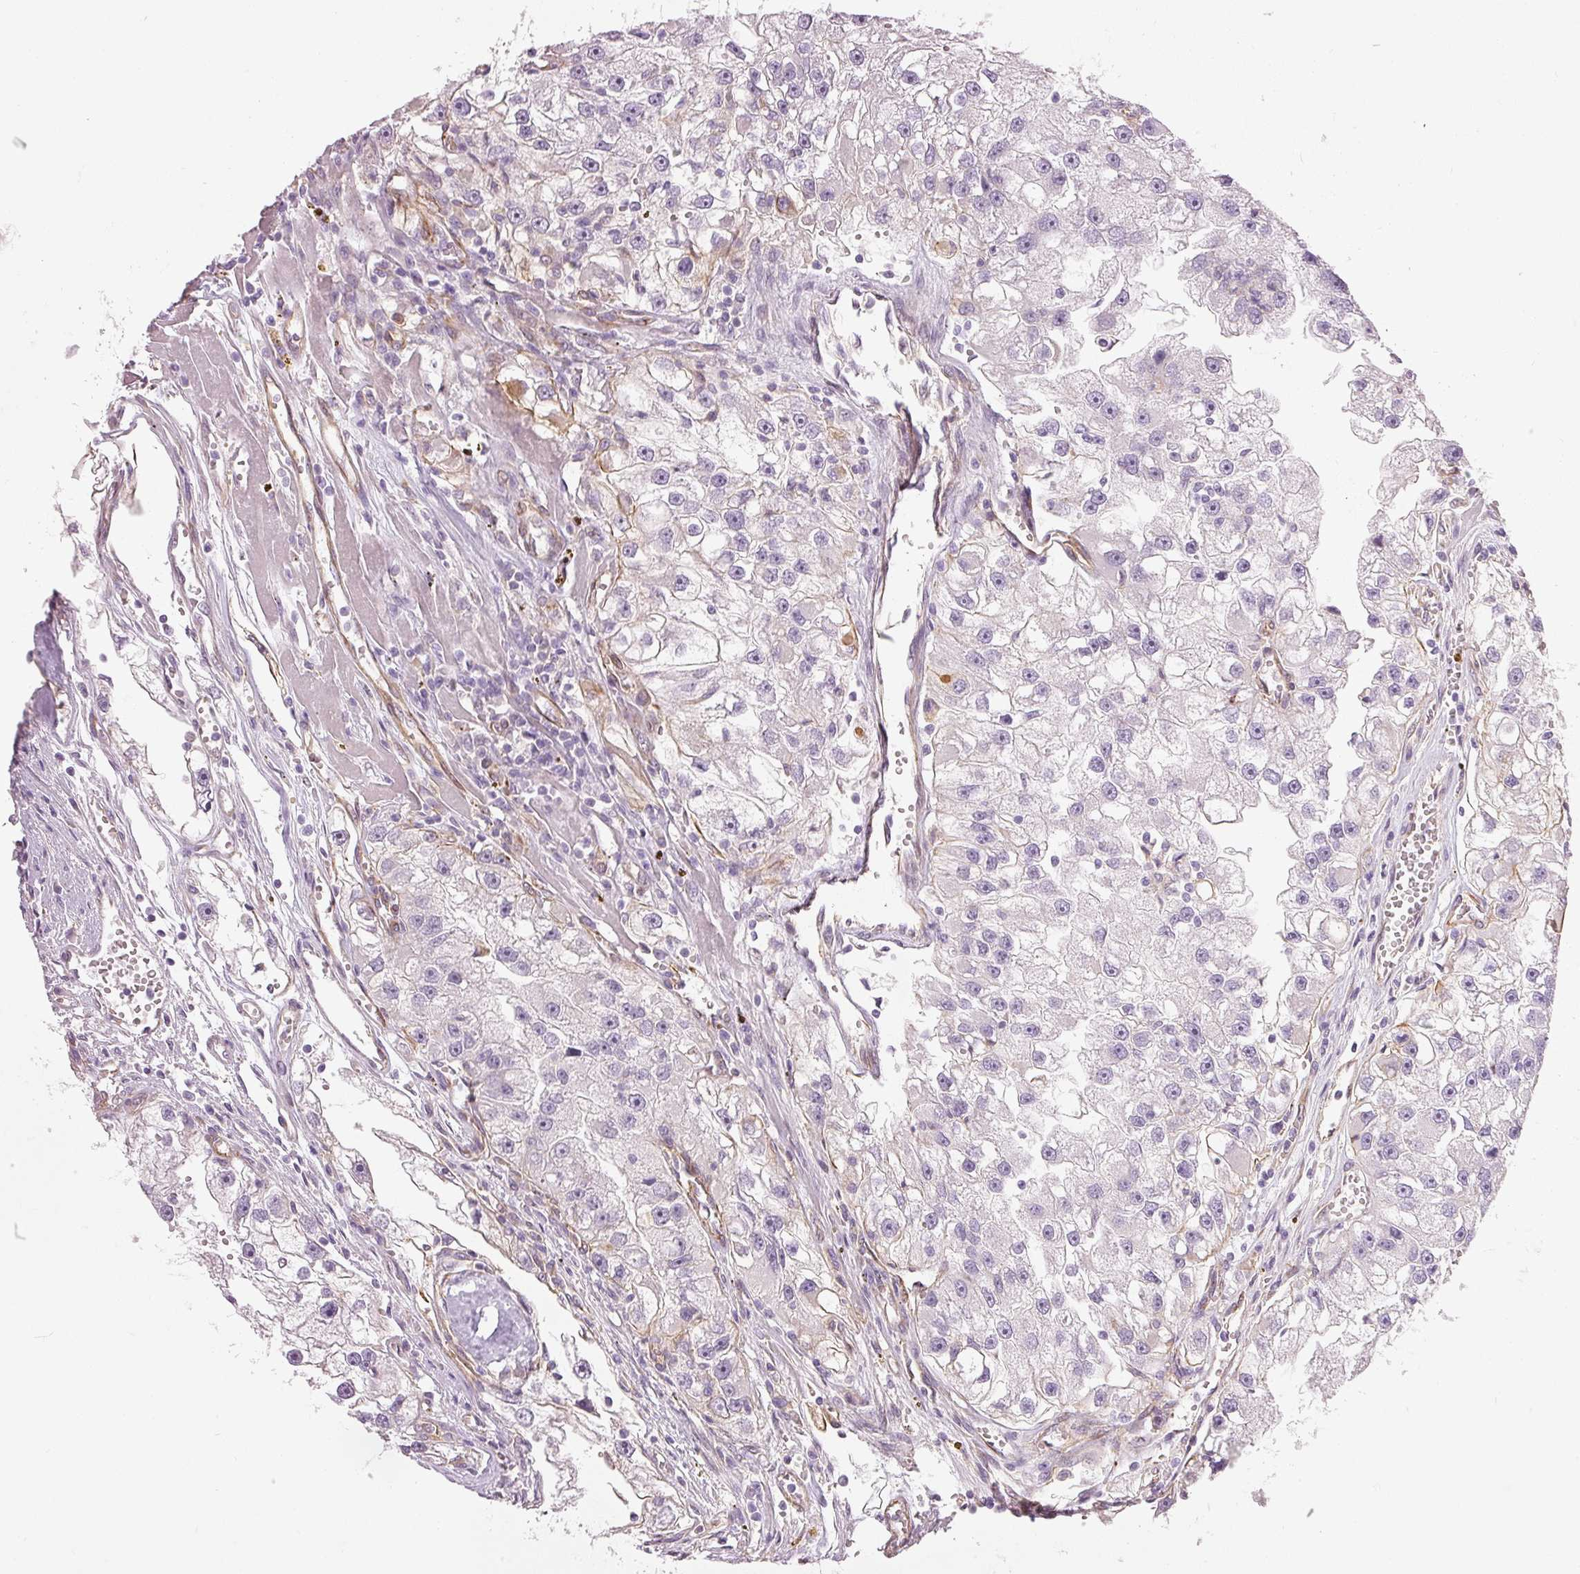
{"staining": {"intensity": "negative", "quantity": "none", "location": "none"}, "tissue": "renal cancer", "cell_type": "Tumor cells", "image_type": "cancer", "snomed": [{"axis": "morphology", "description": "Adenocarcinoma, NOS"}, {"axis": "topography", "description": "Kidney"}], "caption": "Immunohistochemistry (IHC) micrograph of neoplastic tissue: human adenocarcinoma (renal) stained with DAB demonstrates no significant protein expression in tumor cells. The staining was performed using DAB (3,3'-diaminobenzidine) to visualize the protein expression in brown, while the nuclei were stained in blue with hematoxylin (Magnification: 20x).", "gene": "OSR2", "patient": {"sex": "male", "age": 63}}